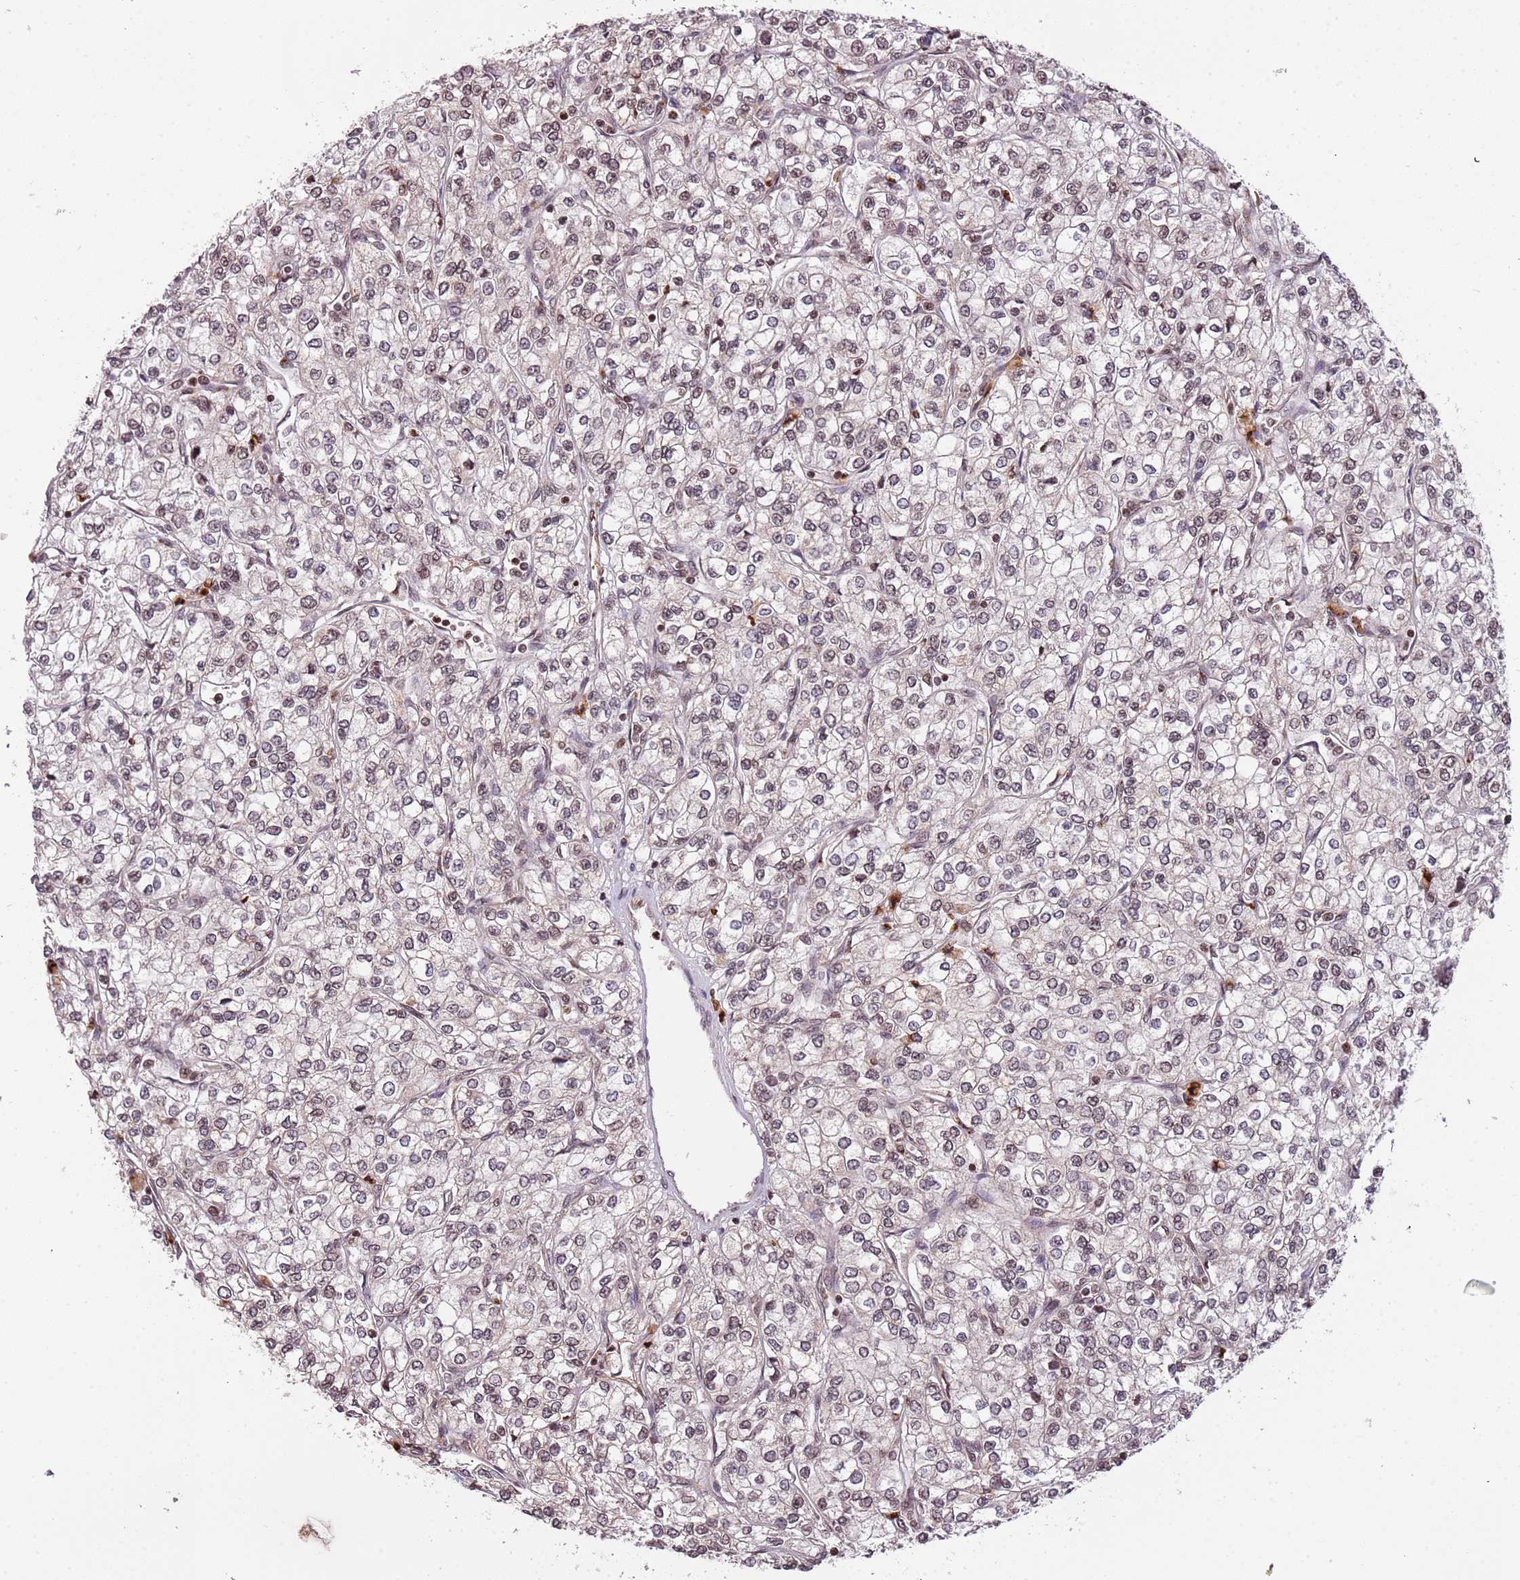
{"staining": {"intensity": "weak", "quantity": "25%-75%", "location": "nuclear"}, "tissue": "renal cancer", "cell_type": "Tumor cells", "image_type": "cancer", "snomed": [{"axis": "morphology", "description": "Adenocarcinoma, NOS"}, {"axis": "topography", "description": "Kidney"}], "caption": "A low amount of weak nuclear expression is seen in approximately 25%-75% of tumor cells in renal cancer (adenocarcinoma) tissue.", "gene": "SAMSN1", "patient": {"sex": "male", "age": 80}}